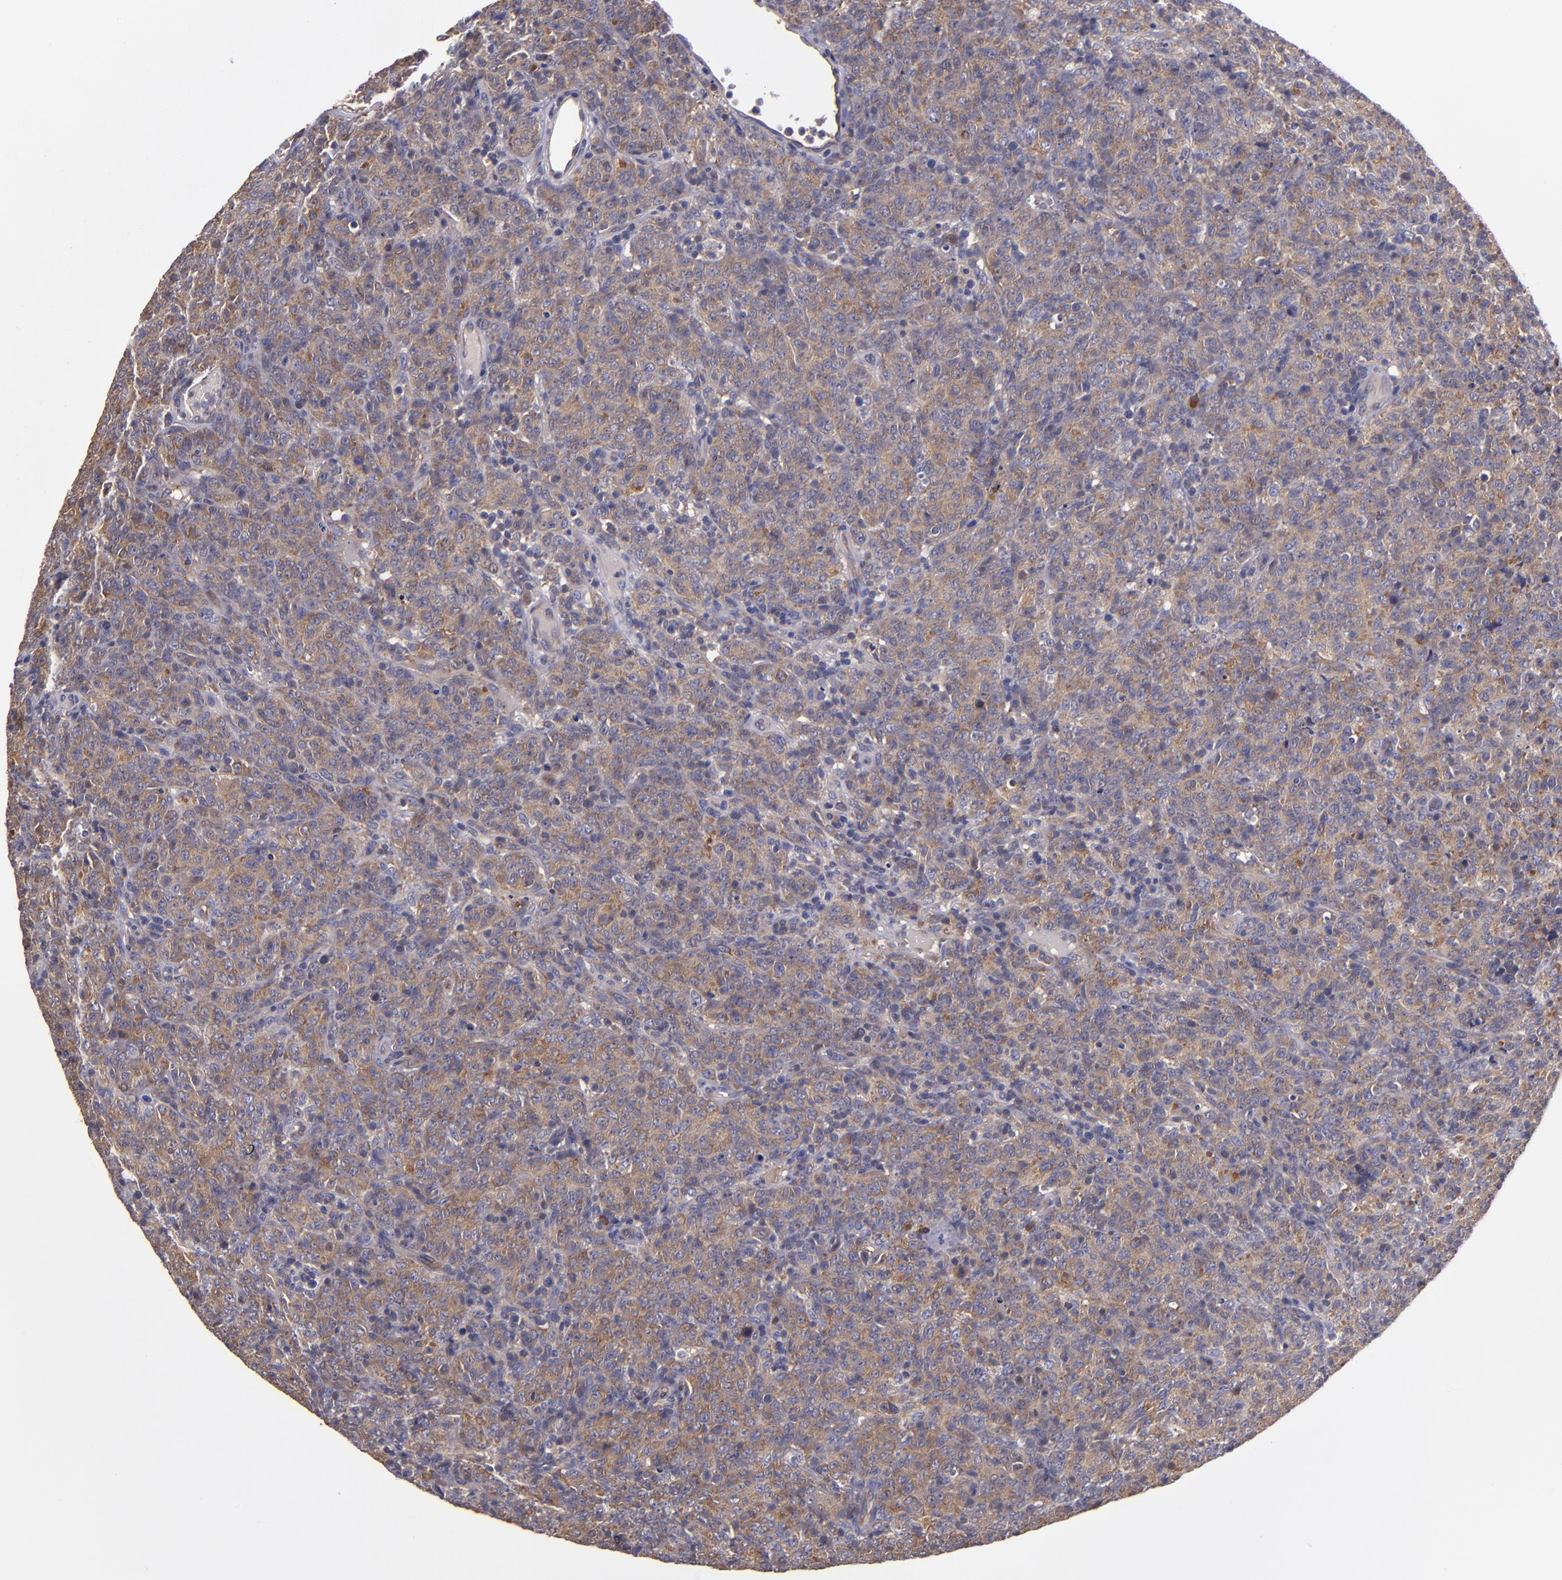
{"staining": {"intensity": "moderate", "quantity": ">75%", "location": "cytoplasmic/membranous"}, "tissue": "lymphoma", "cell_type": "Tumor cells", "image_type": "cancer", "snomed": [{"axis": "morphology", "description": "Malignant lymphoma, non-Hodgkin's type, High grade"}, {"axis": "topography", "description": "Tonsil"}], "caption": "Human malignant lymphoma, non-Hodgkin's type (high-grade) stained for a protein (brown) exhibits moderate cytoplasmic/membranous positive positivity in about >75% of tumor cells.", "gene": "CARS1", "patient": {"sex": "female", "age": 36}}